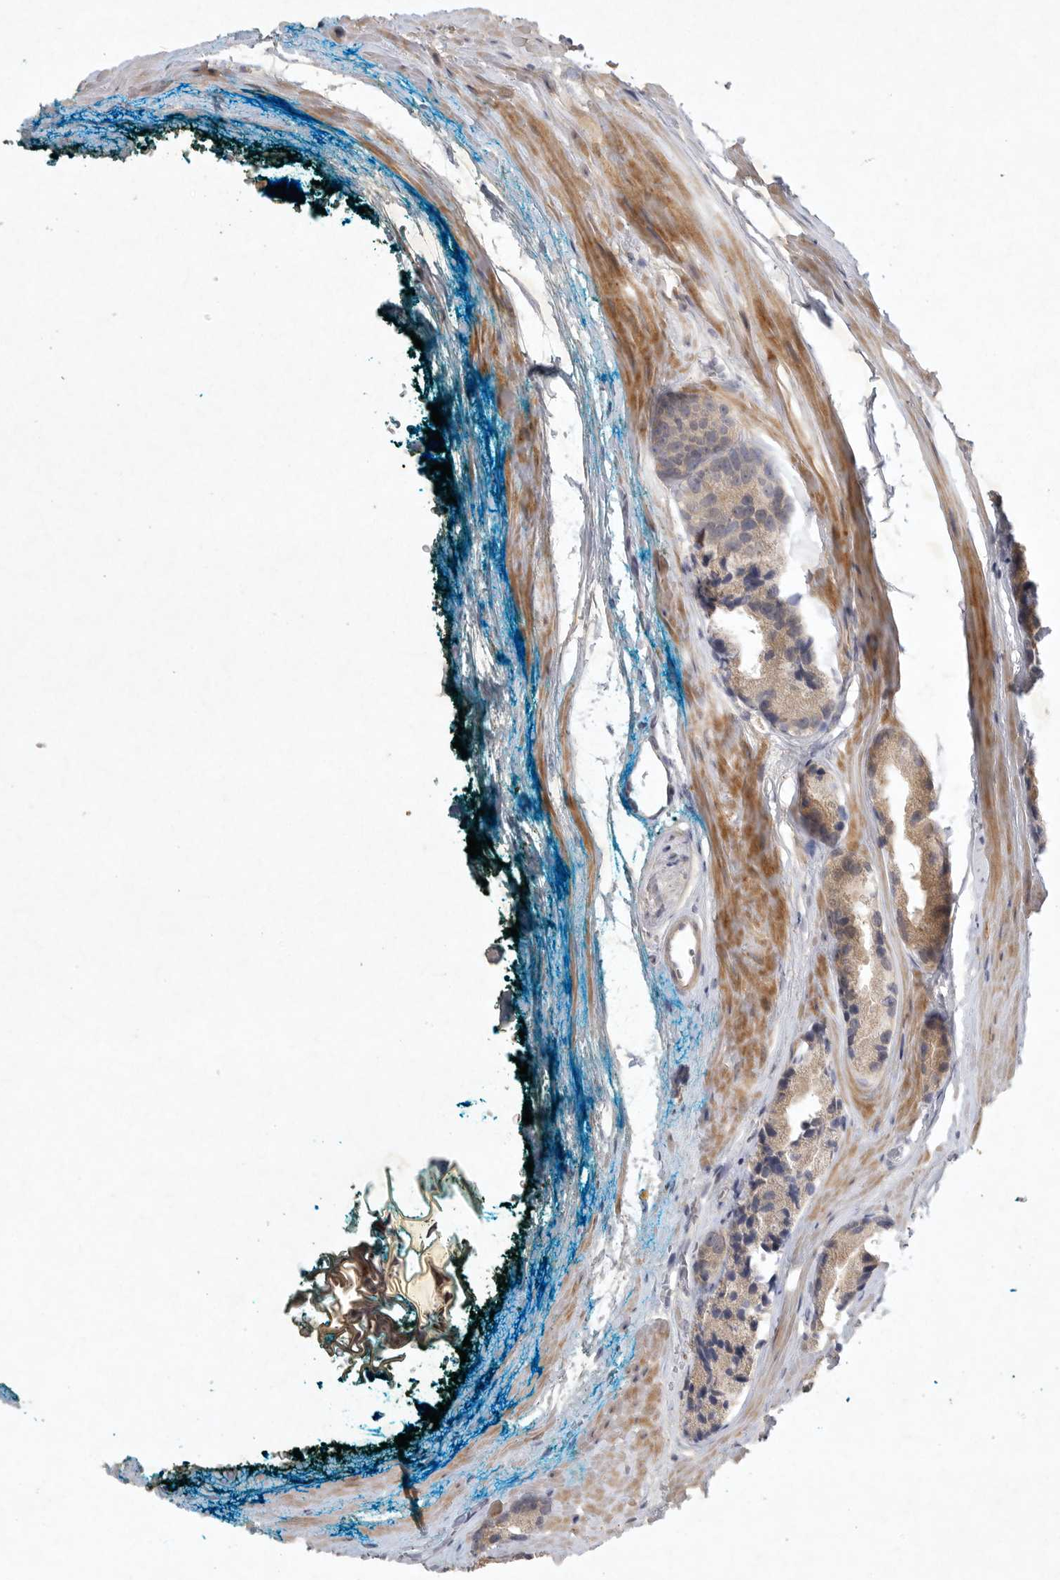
{"staining": {"intensity": "weak", "quantity": ">75%", "location": "cytoplasmic/membranous"}, "tissue": "prostate cancer", "cell_type": "Tumor cells", "image_type": "cancer", "snomed": [{"axis": "morphology", "description": "Adenocarcinoma, High grade"}, {"axis": "topography", "description": "Prostate"}], "caption": "Prostate cancer stained with a protein marker exhibits weak staining in tumor cells.", "gene": "BZW2", "patient": {"sex": "male", "age": 63}}